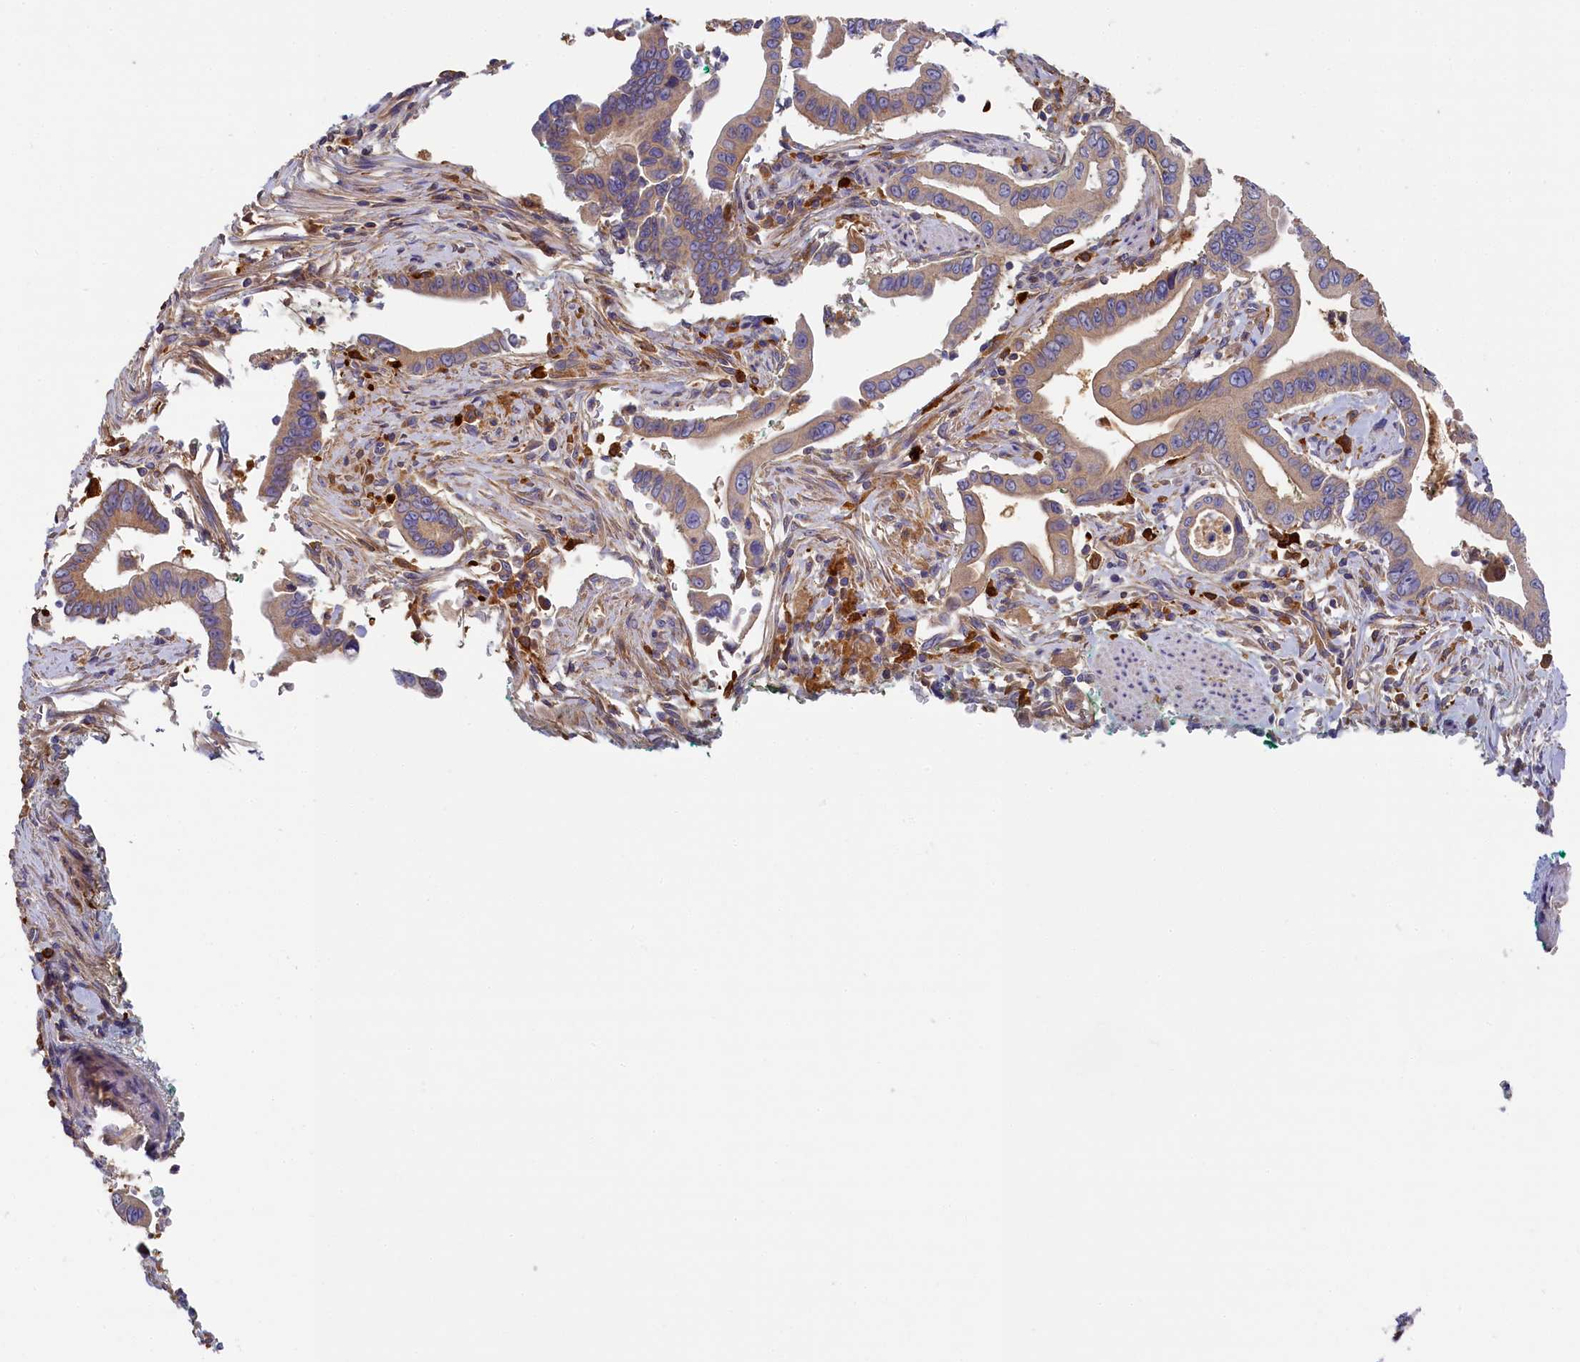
{"staining": {"intensity": "weak", "quantity": ">75%", "location": "cytoplasmic/membranous"}, "tissue": "pancreatic cancer", "cell_type": "Tumor cells", "image_type": "cancer", "snomed": [{"axis": "morphology", "description": "Adenocarcinoma, NOS"}, {"axis": "topography", "description": "Pancreas"}], "caption": "Pancreatic adenocarcinoma stained with a protein marker shows weak staining in tumor cells.", "gene": "SEC31B", "patient": {"sex": "male", "age": 78}}